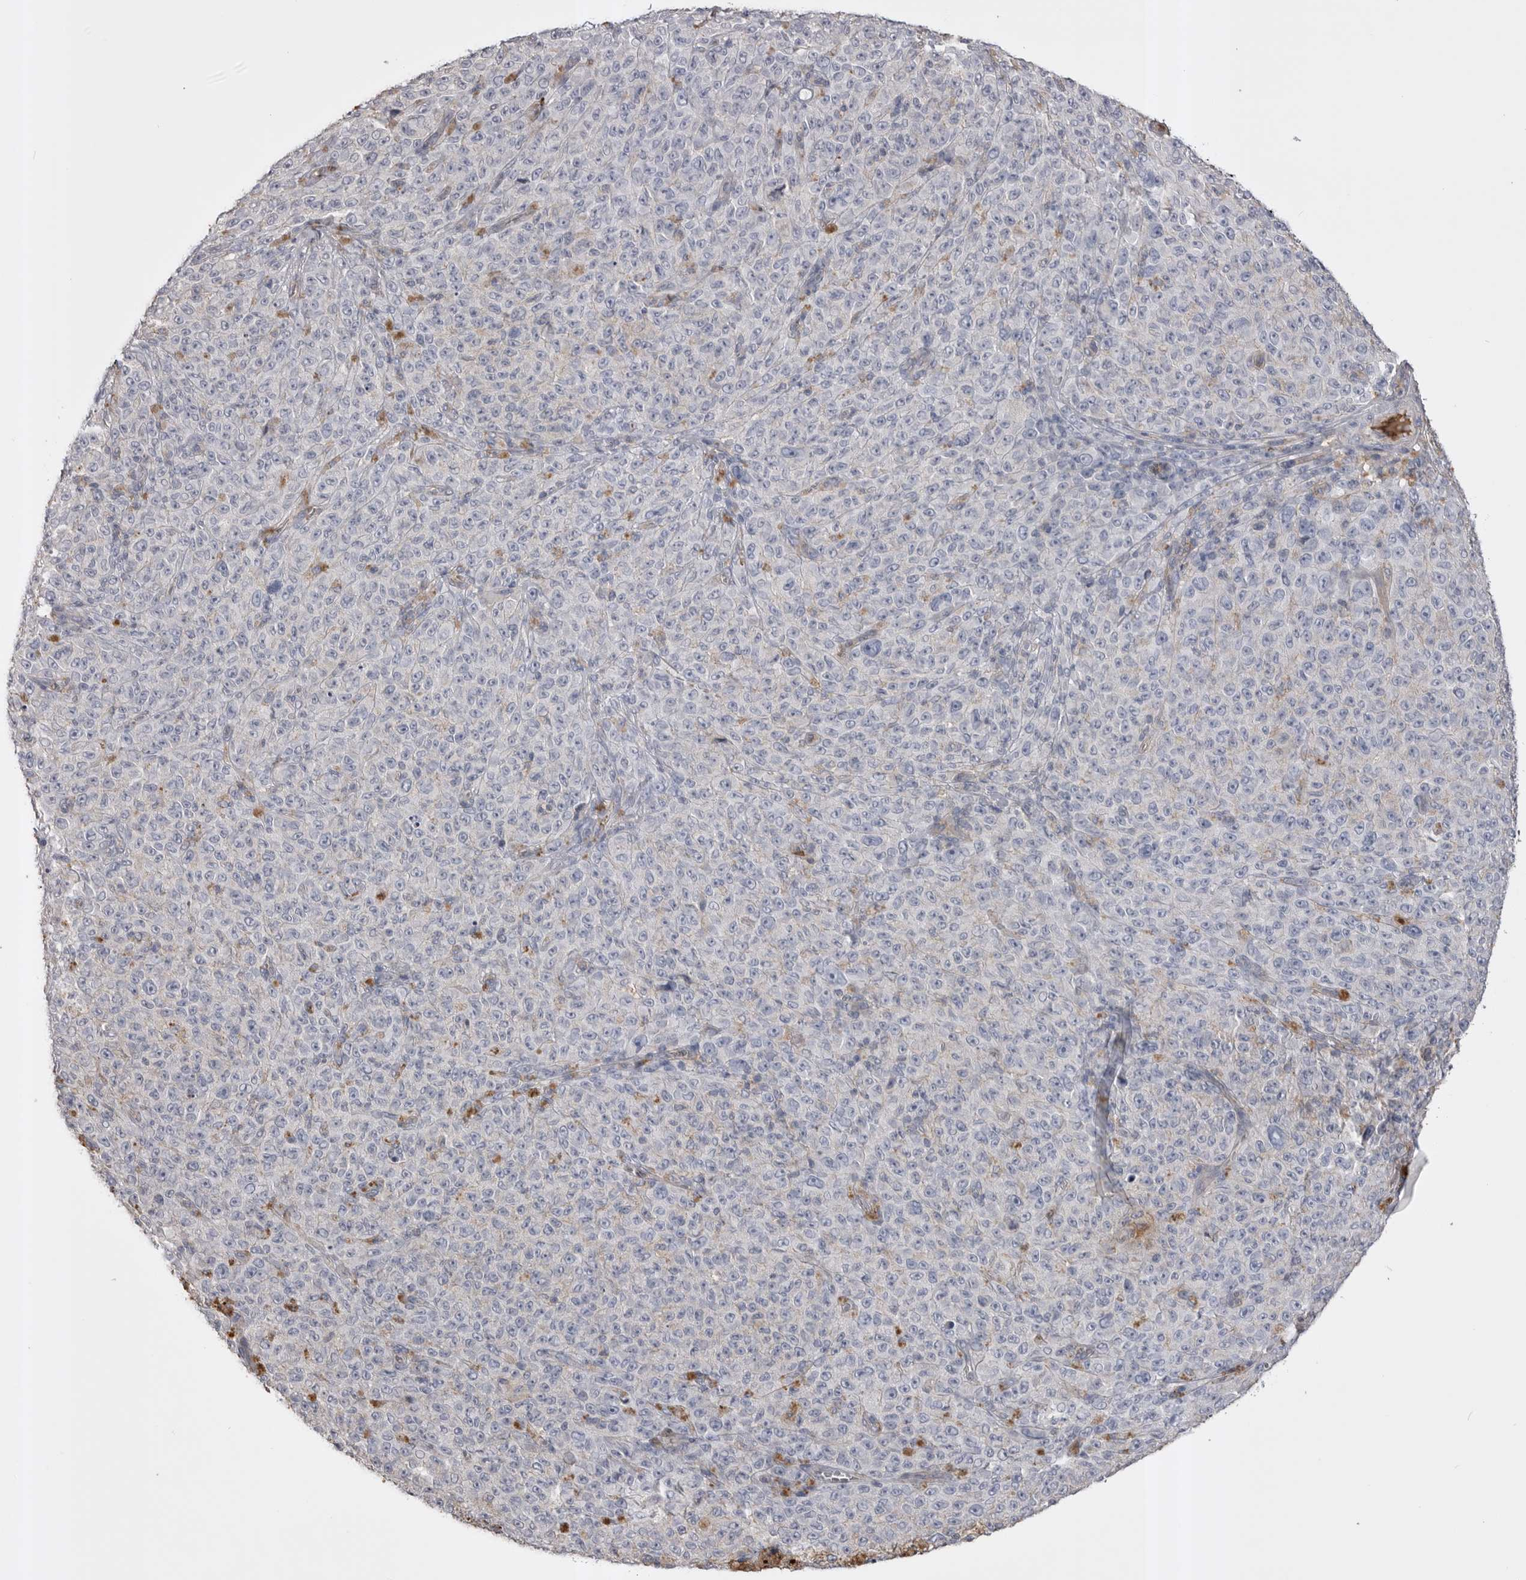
{"staining": {"intensity": "negative", "quantity": "none", "location": "none"}, "tissue": "melanoma", "cell_type": "Tumor cells", "image_type": "cancer", "snomed": [{"axis": "morphology", "description": "Malignant melanoma, NOS"}, {"axis": "topography", "description": "Skin"}], "caption": "A high-resolution histopathology image shows immunohistochemistry (IHC) staining of malignant melanoma, which shows no significant positivity in tumor cells.", "gene": "AHSG", "patient": {"sex": "female", "age": 82}}